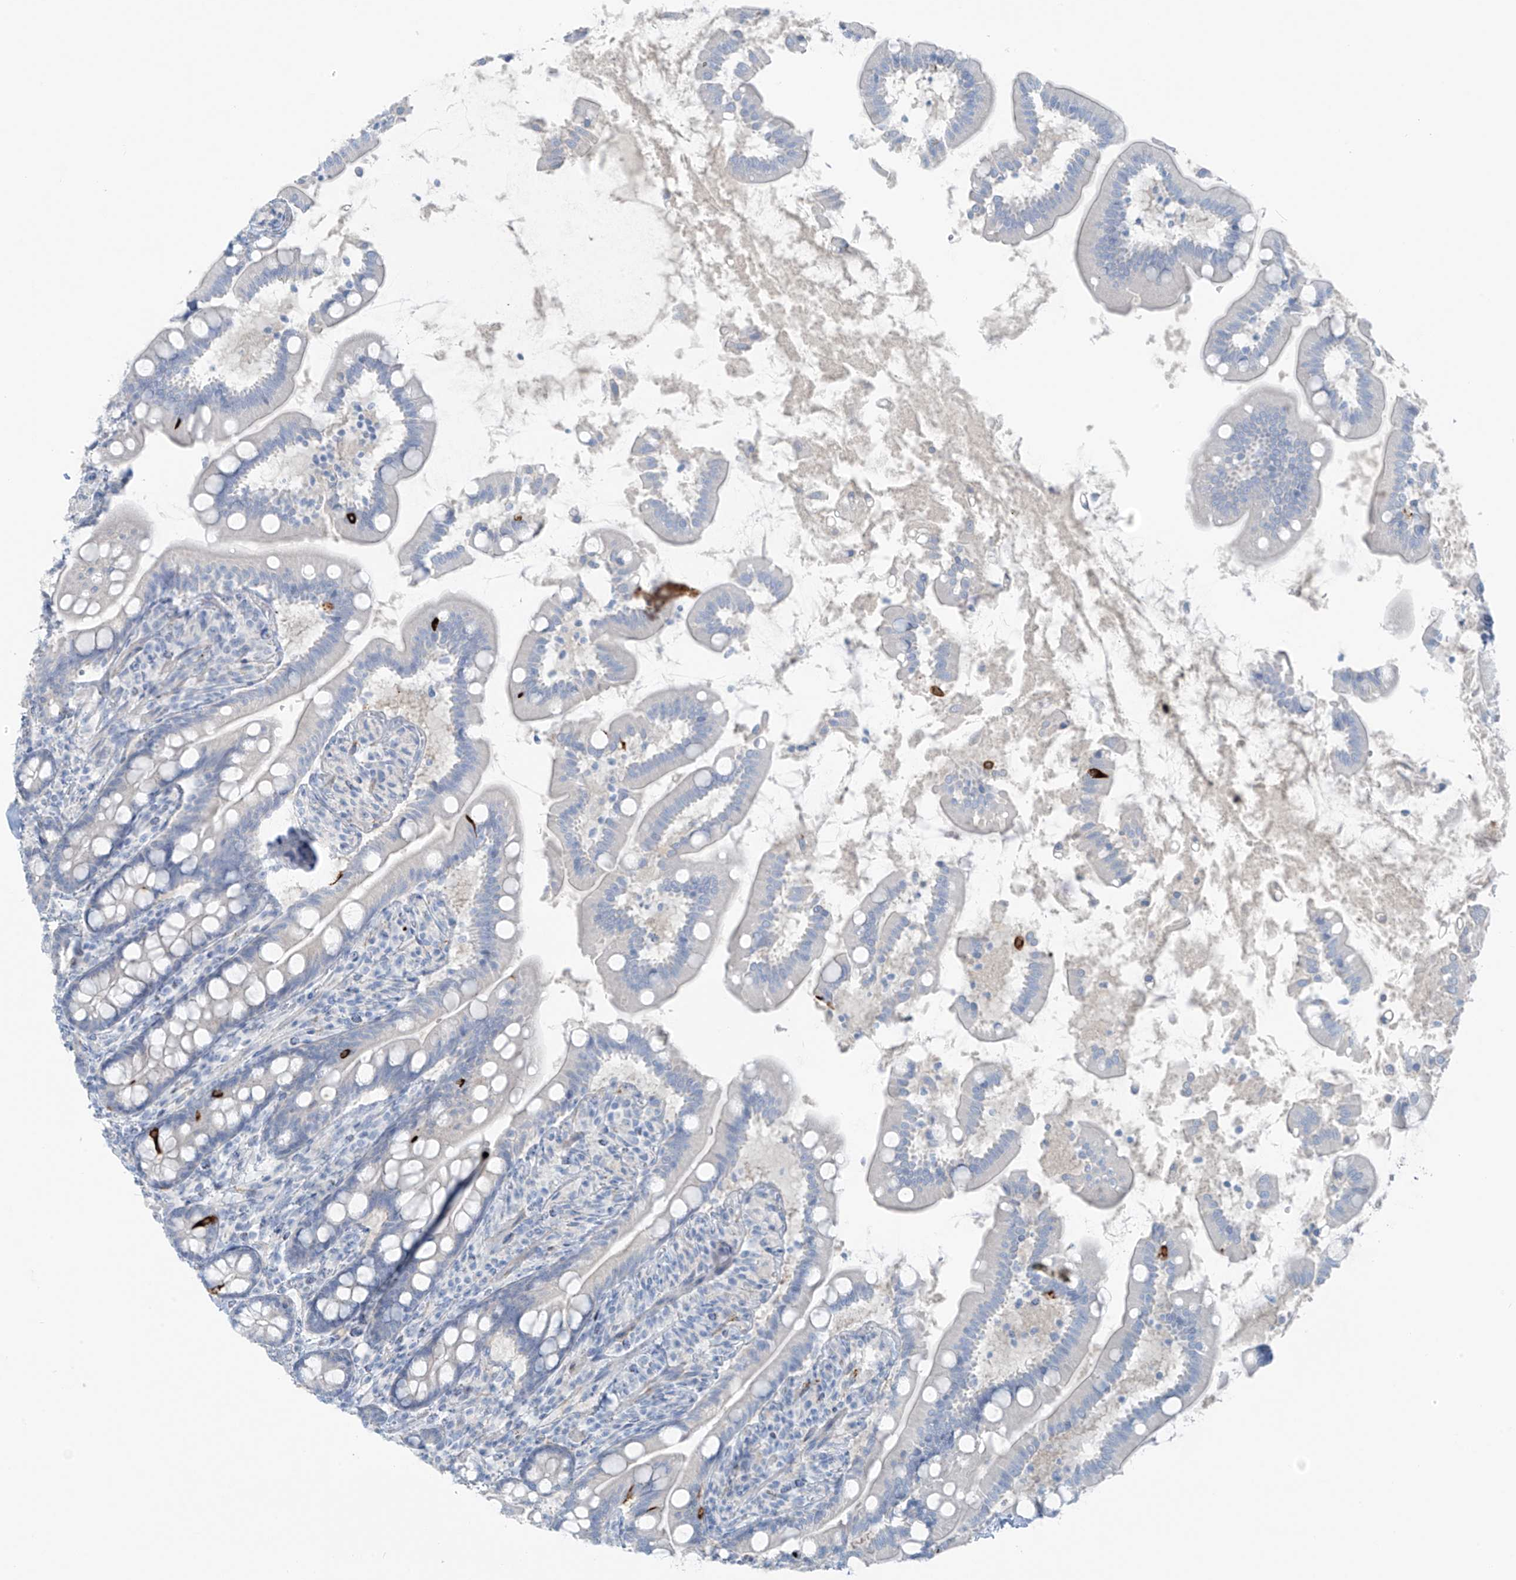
{"staining": {"intensity": "strong", "quantity": "<25%", "location": "cytoplasmic/membranous"}, "tissue": "small intestine", "cell_type": "Glandular cells", "image_type": "normal", "snomed": [{"axis": "morphology", "description": "Normal tissue, NOS"}, {"axis": "topography", "description": "Small intestine"}], "caption": "This is an image of IHC staining of normal small intestine, which shows strong positivity in the cytoplasmic/membranous of glandular cells.", "gene": "SLC25A43", "patient": {"sex": "female", "age": 64}}